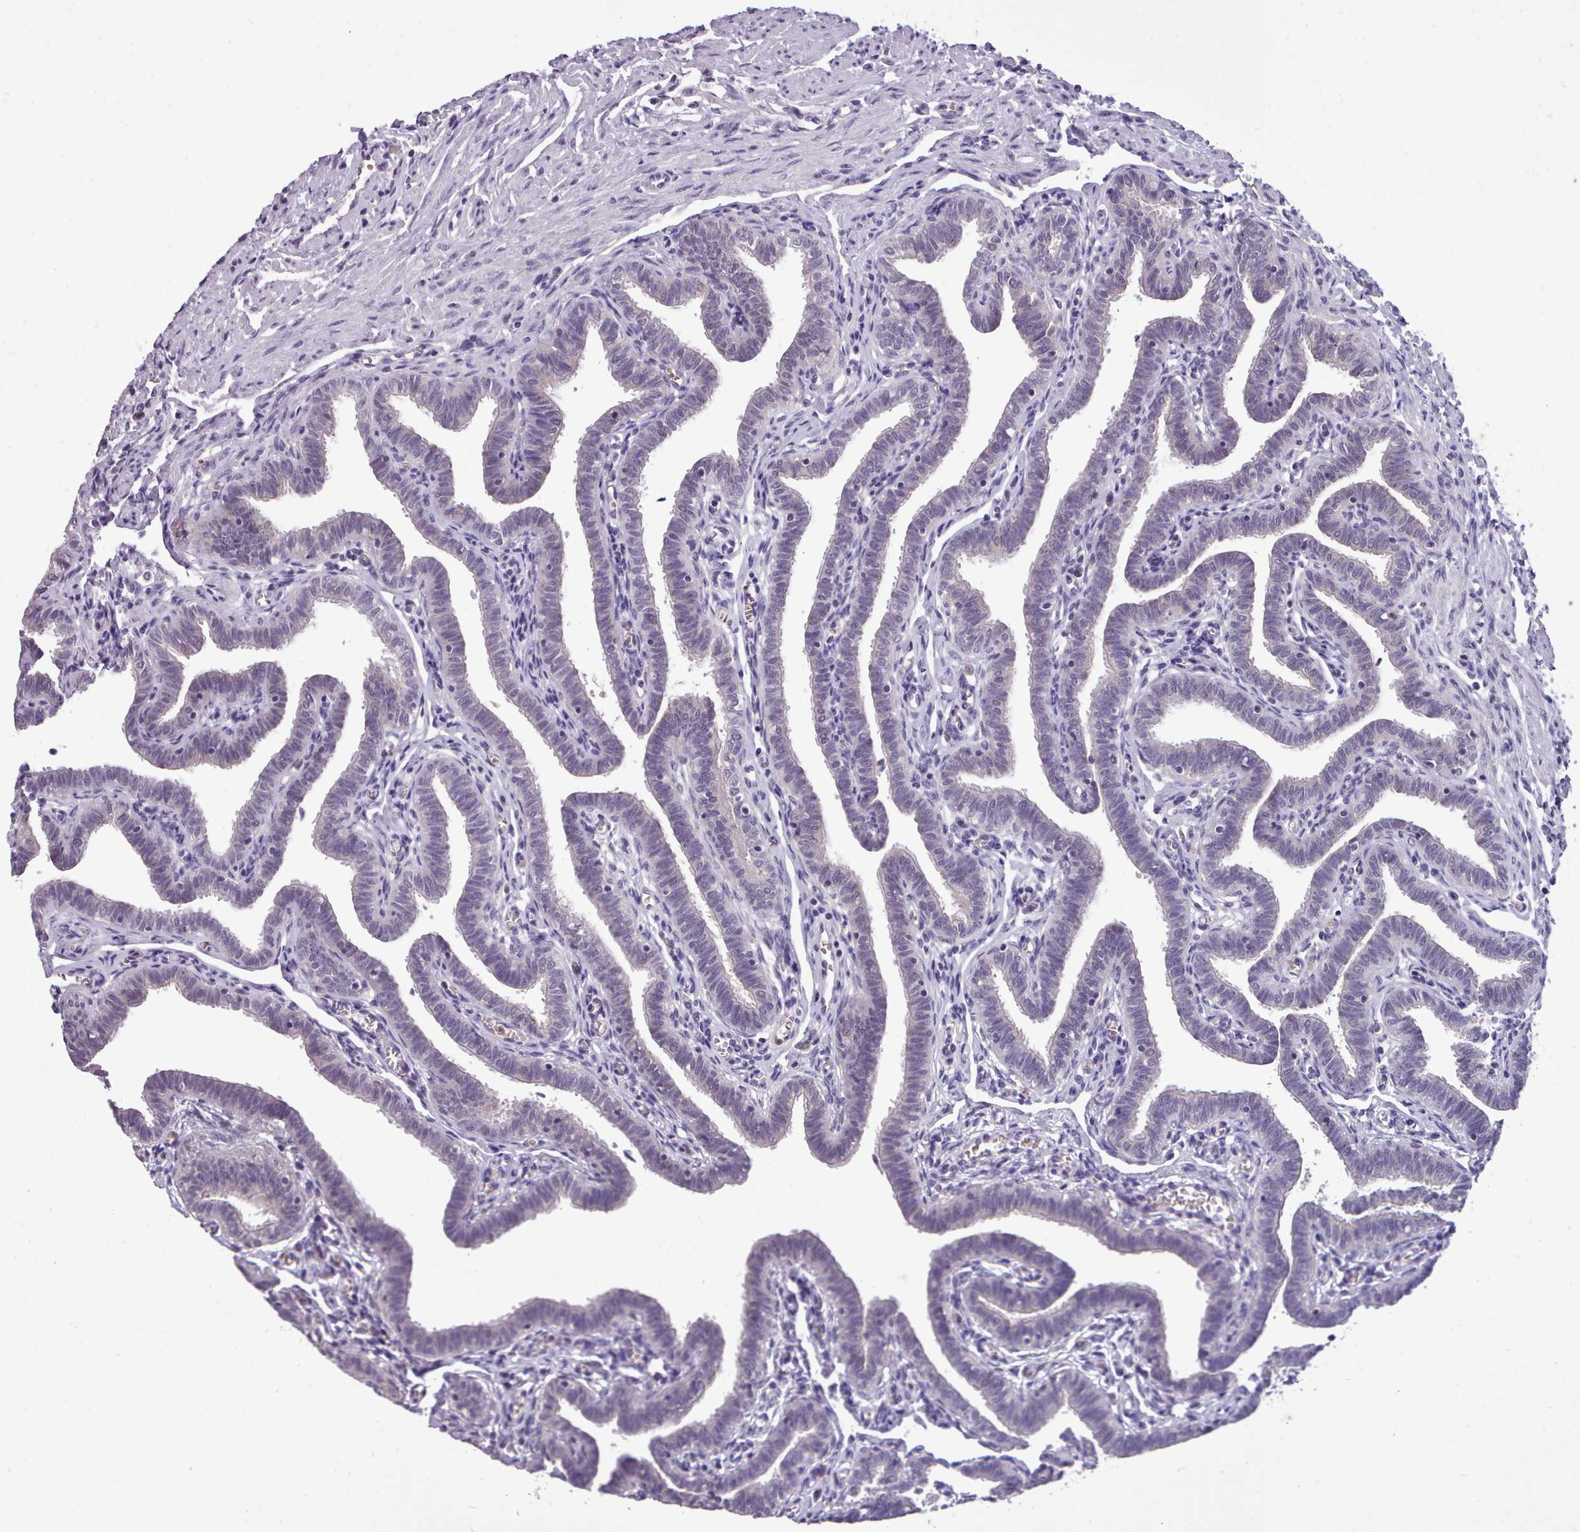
{"staining": {"intensity": "weak", "quantity": "<25%", "location": "cytoplasmic/membranous,nuclear"}, "tissue": "fallopian tube", "cell_type": "Glandular cells", "image_type": "normal", "snomed": [{"axis": "morphology", "description": "Normal tissue, NOS"}, {"axis": "topography", "description": "Fallopian tube"}], "caption": "DAB immunohistochemical staining of benign human fallopian tube shows no significant expression in glandular cells. The staining was performed using DAB to visualize the protein expression in brown, while the nuclei were stained in blue with hematoxylin (Magnification: 20x).", "gene": "KCTD16", "patient": {"sex": "female", "age": 36}}